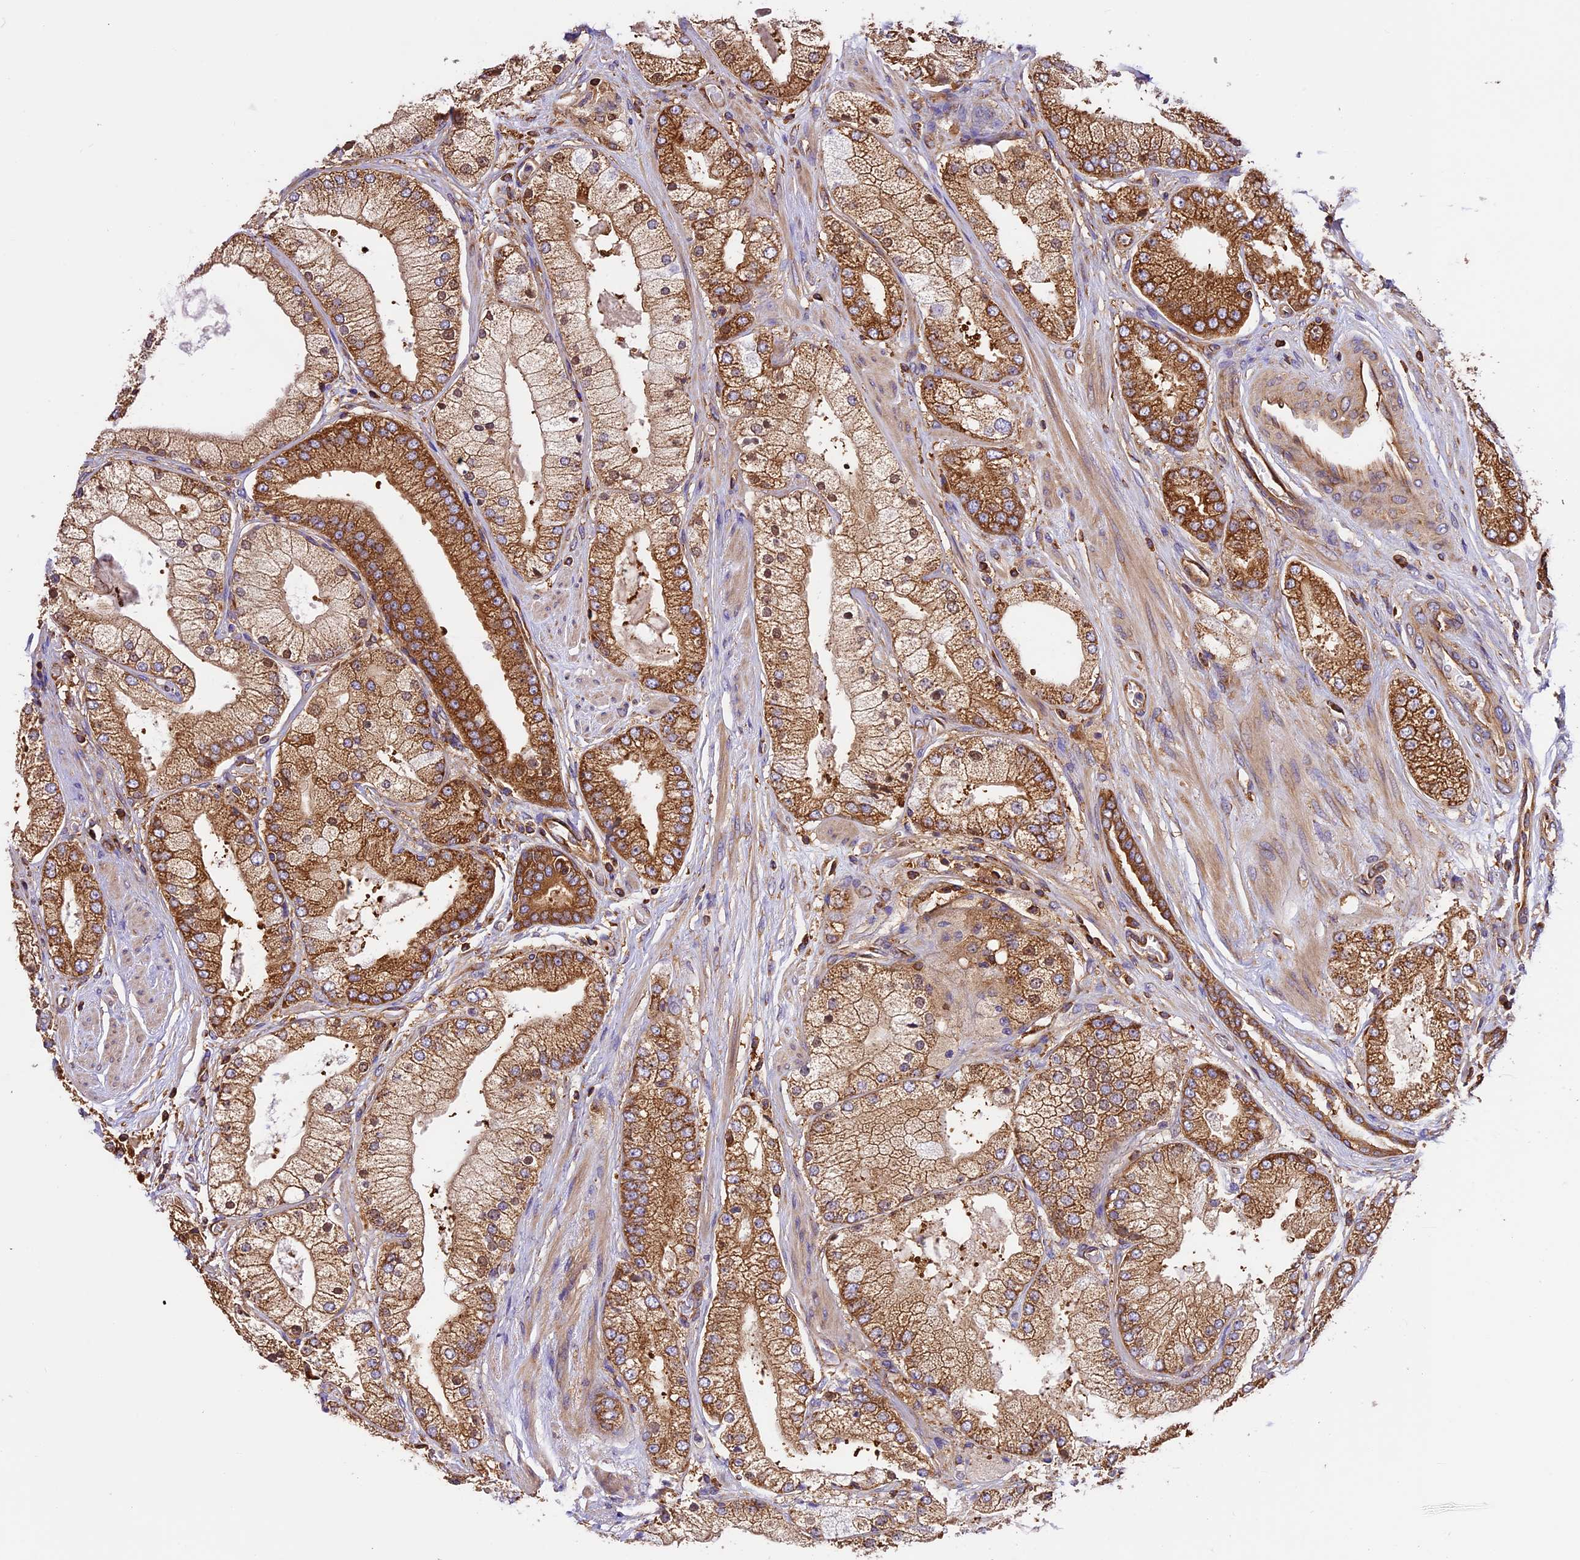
{"staining": {"intensity": "strong", "quantity": ">75%", "location": "cytoplasmic/membranous"}, "tissue": "prostate cancer", "cell_type": "Tumor cells", "image_type": "cancer", "snomed": [{"axis": "morphology", "description": "Adenocarcinoma, High grade"}, {"axis": "topography", "description": "Prostate"}], "caption": "A high-resolution micrograph shows IHC staining of prostate cancer, which exhibits strong cytoplasmic/membranous staining in about >75% of tumor cells.", "gene": "KARS1", "patient": {"sex": "male", "age": 58}}